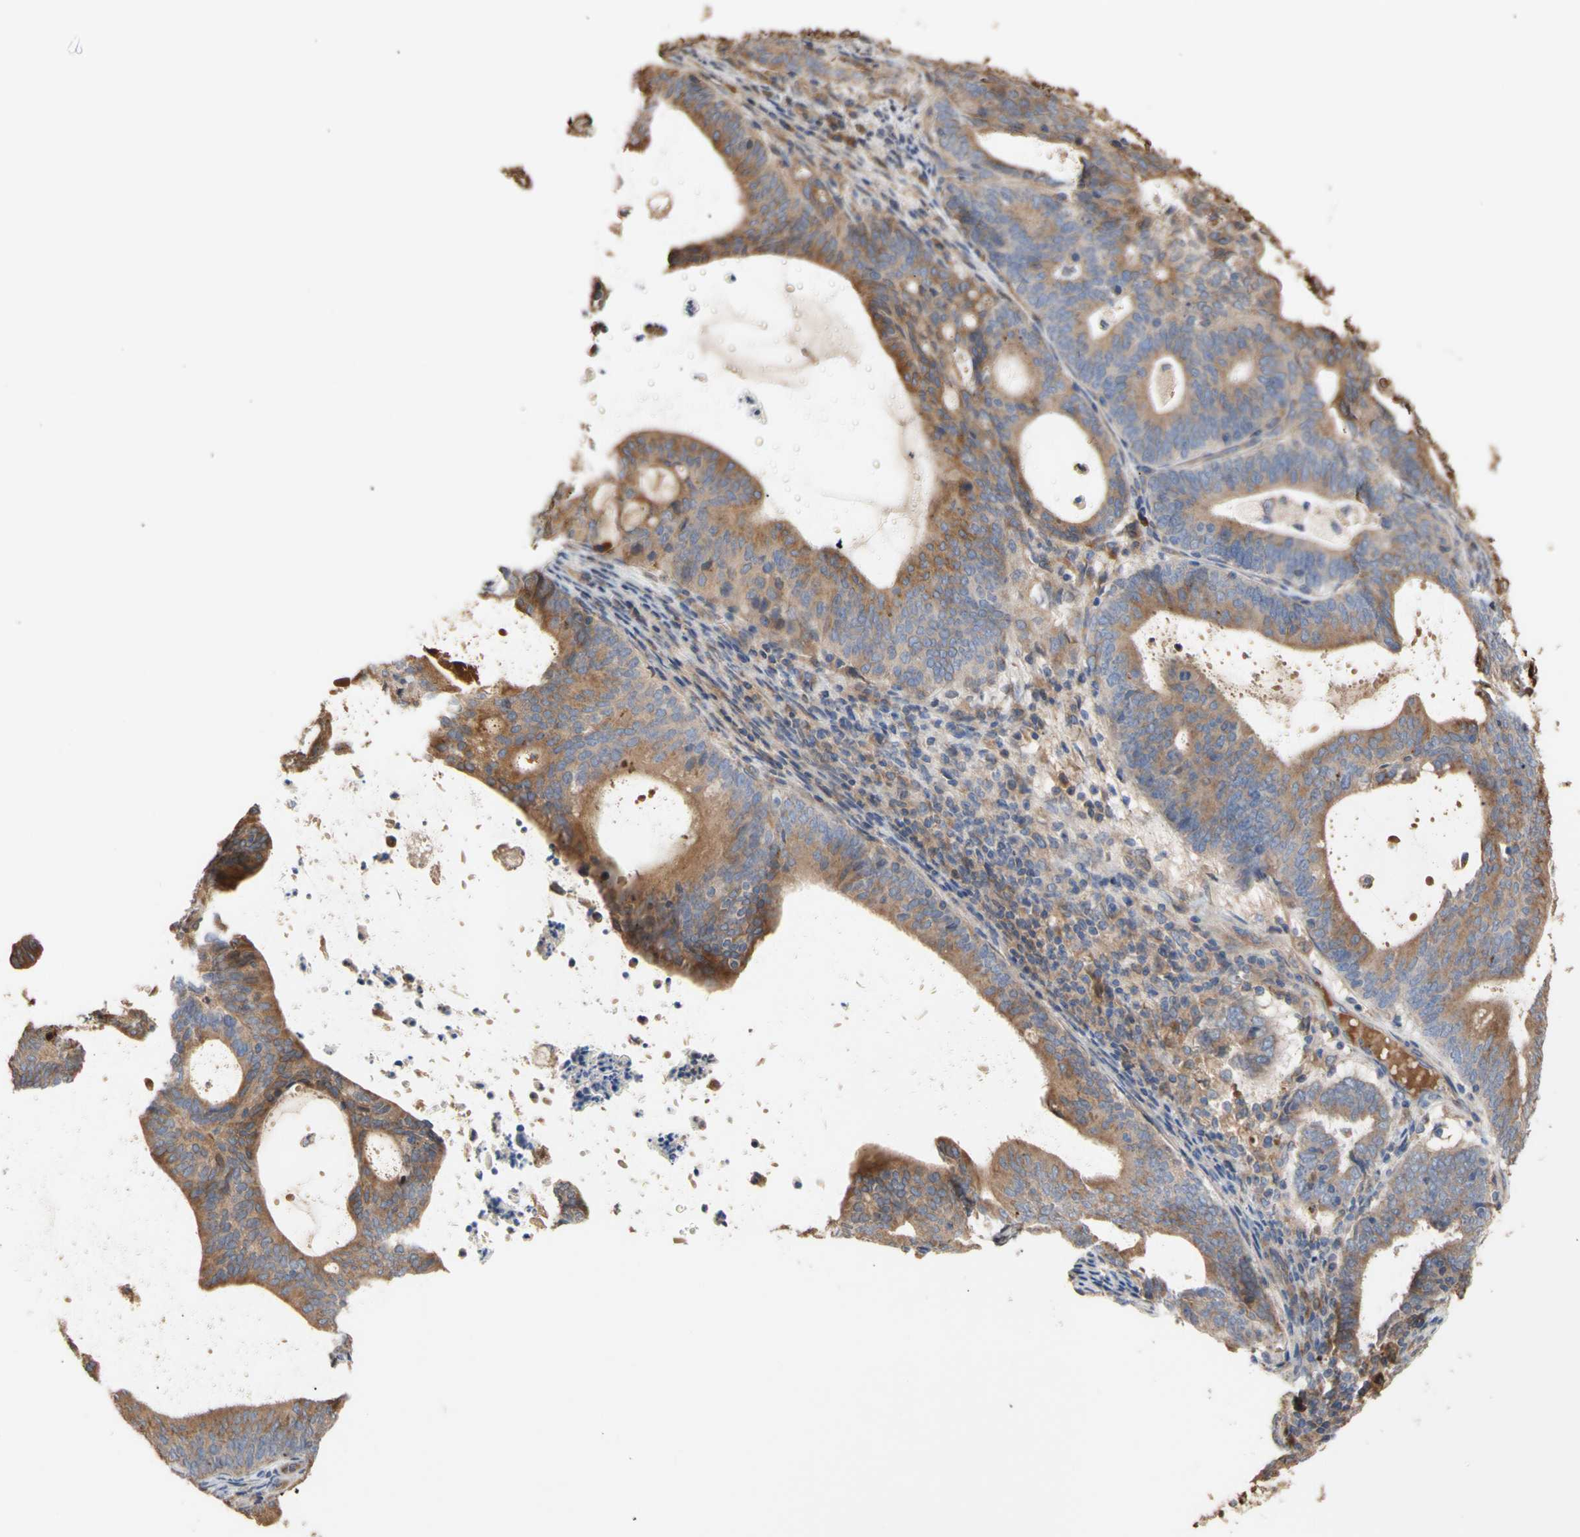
{"staining": {"intensity": "moderate", "quantity": ">75%", "location": "cytoplasmic/membranous"}, "tissue": "endometrial cancer", "cell_type": "Tumor cells", "image_type": "cancer", "snomed": [{"axis": "morphology", "description": "Adenocarcinoma, NOS"}, {"axis": "topography", "description": "Uterus"}], "caption": "Brown immunohistochemical staining in adenocarcinoma (endometrial) exhibits moderate cytoplasmic/membranous staining in approximately >75% of tumor cells. (DAB (3,3'-diaminobenzidine) IHC with brightfield microscopy, high magnification).", "gene": "NECTIN3", "patient": {"sex": "female", "age": 83}}